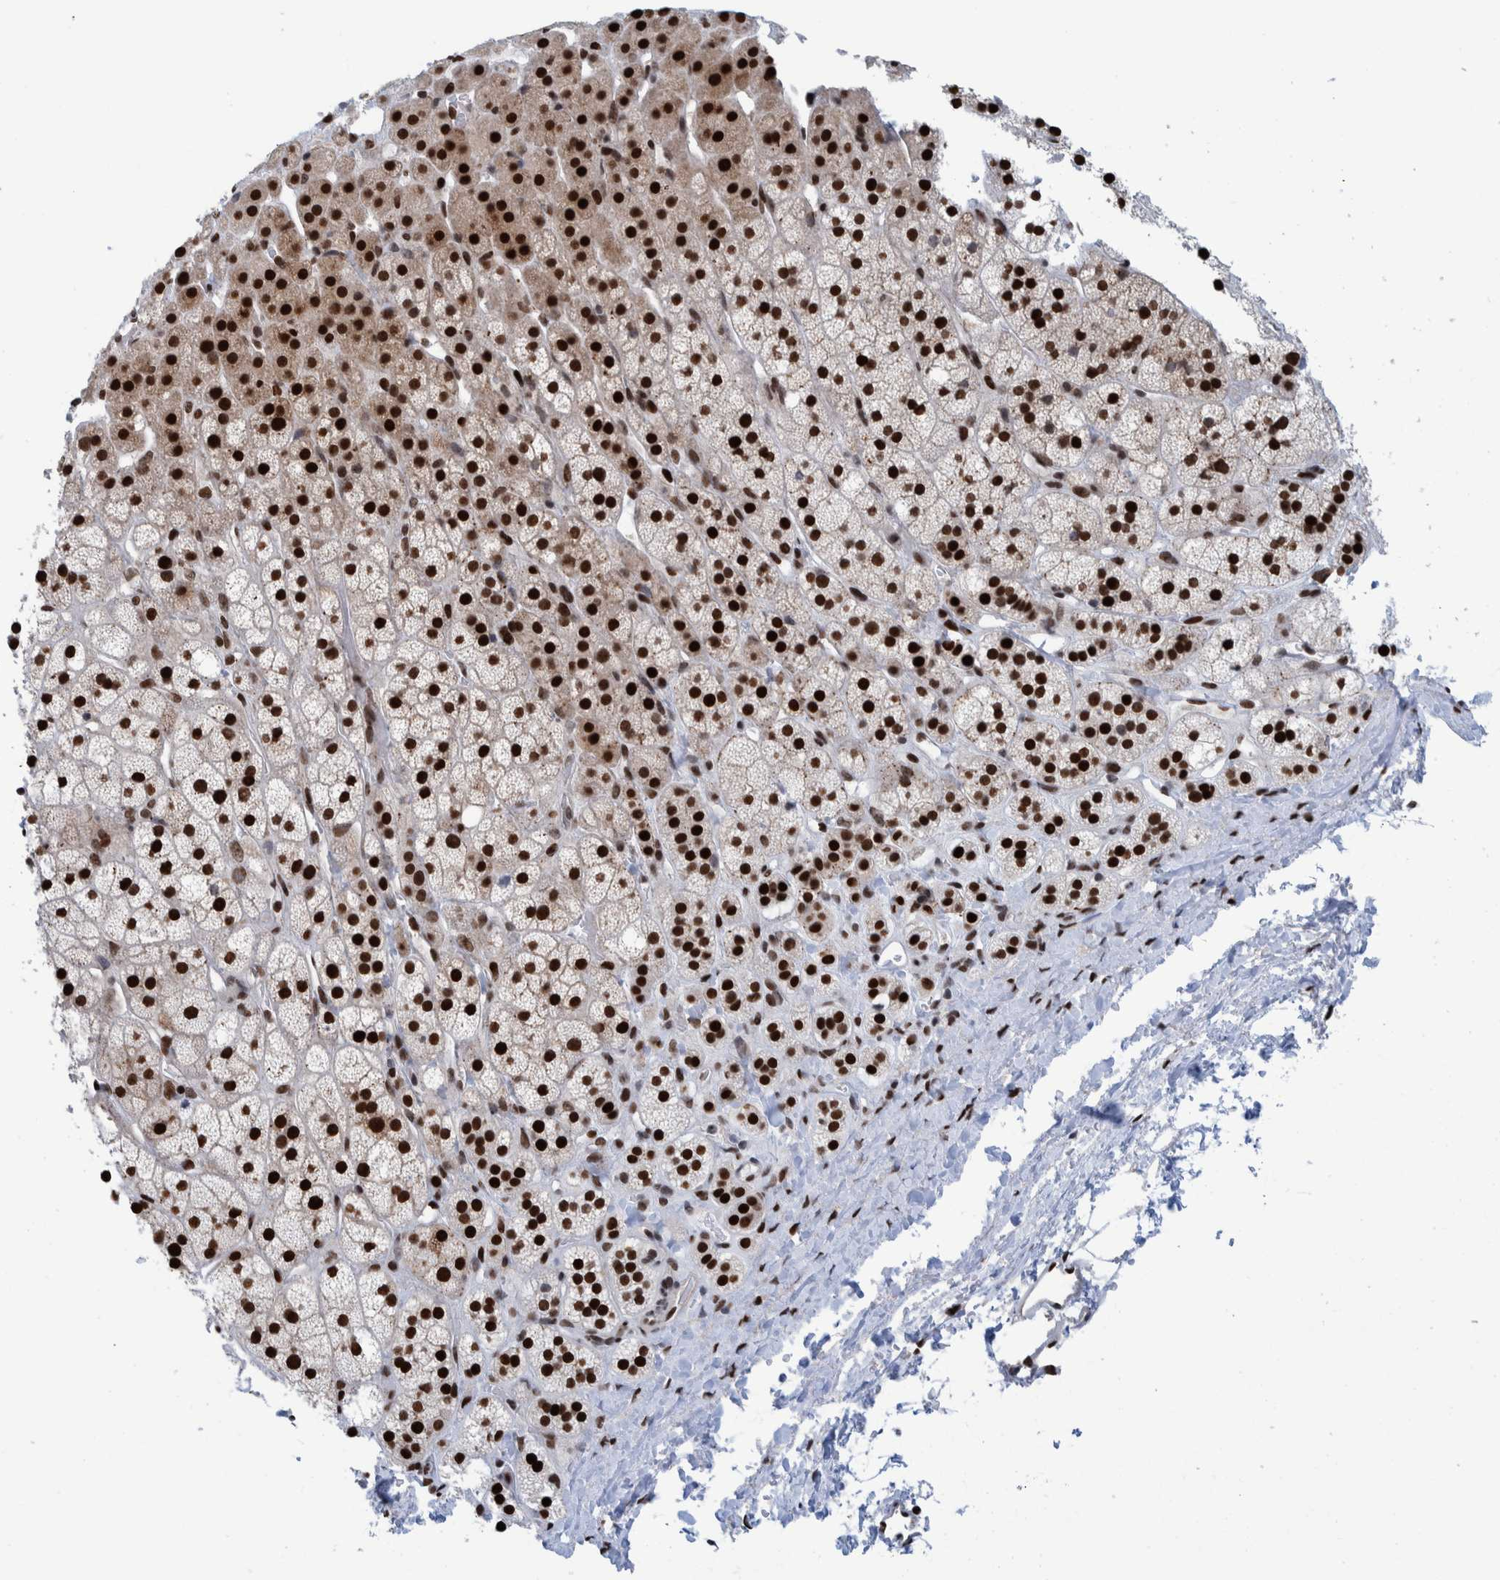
{"staining": {"intensity": "strong", "quantity": ">75%", "location": "nuclear"}, "tissue": "adrenal gland", "cell_type": "Glandular cells", "image_type": "normal", "snomed": [{"axis": "morphology", "description": "Normal tissue, NOS"}, {"axis": "topography", "description": "Adrenal gland"}], "caption": "This is an image of immunohistochemistry staining of unremarkable adrenal gland, which shows strong staining in the nuclear of glandular cells.", "gene": "HEATR9", "patient": {"sex": "male", "age": 56}}